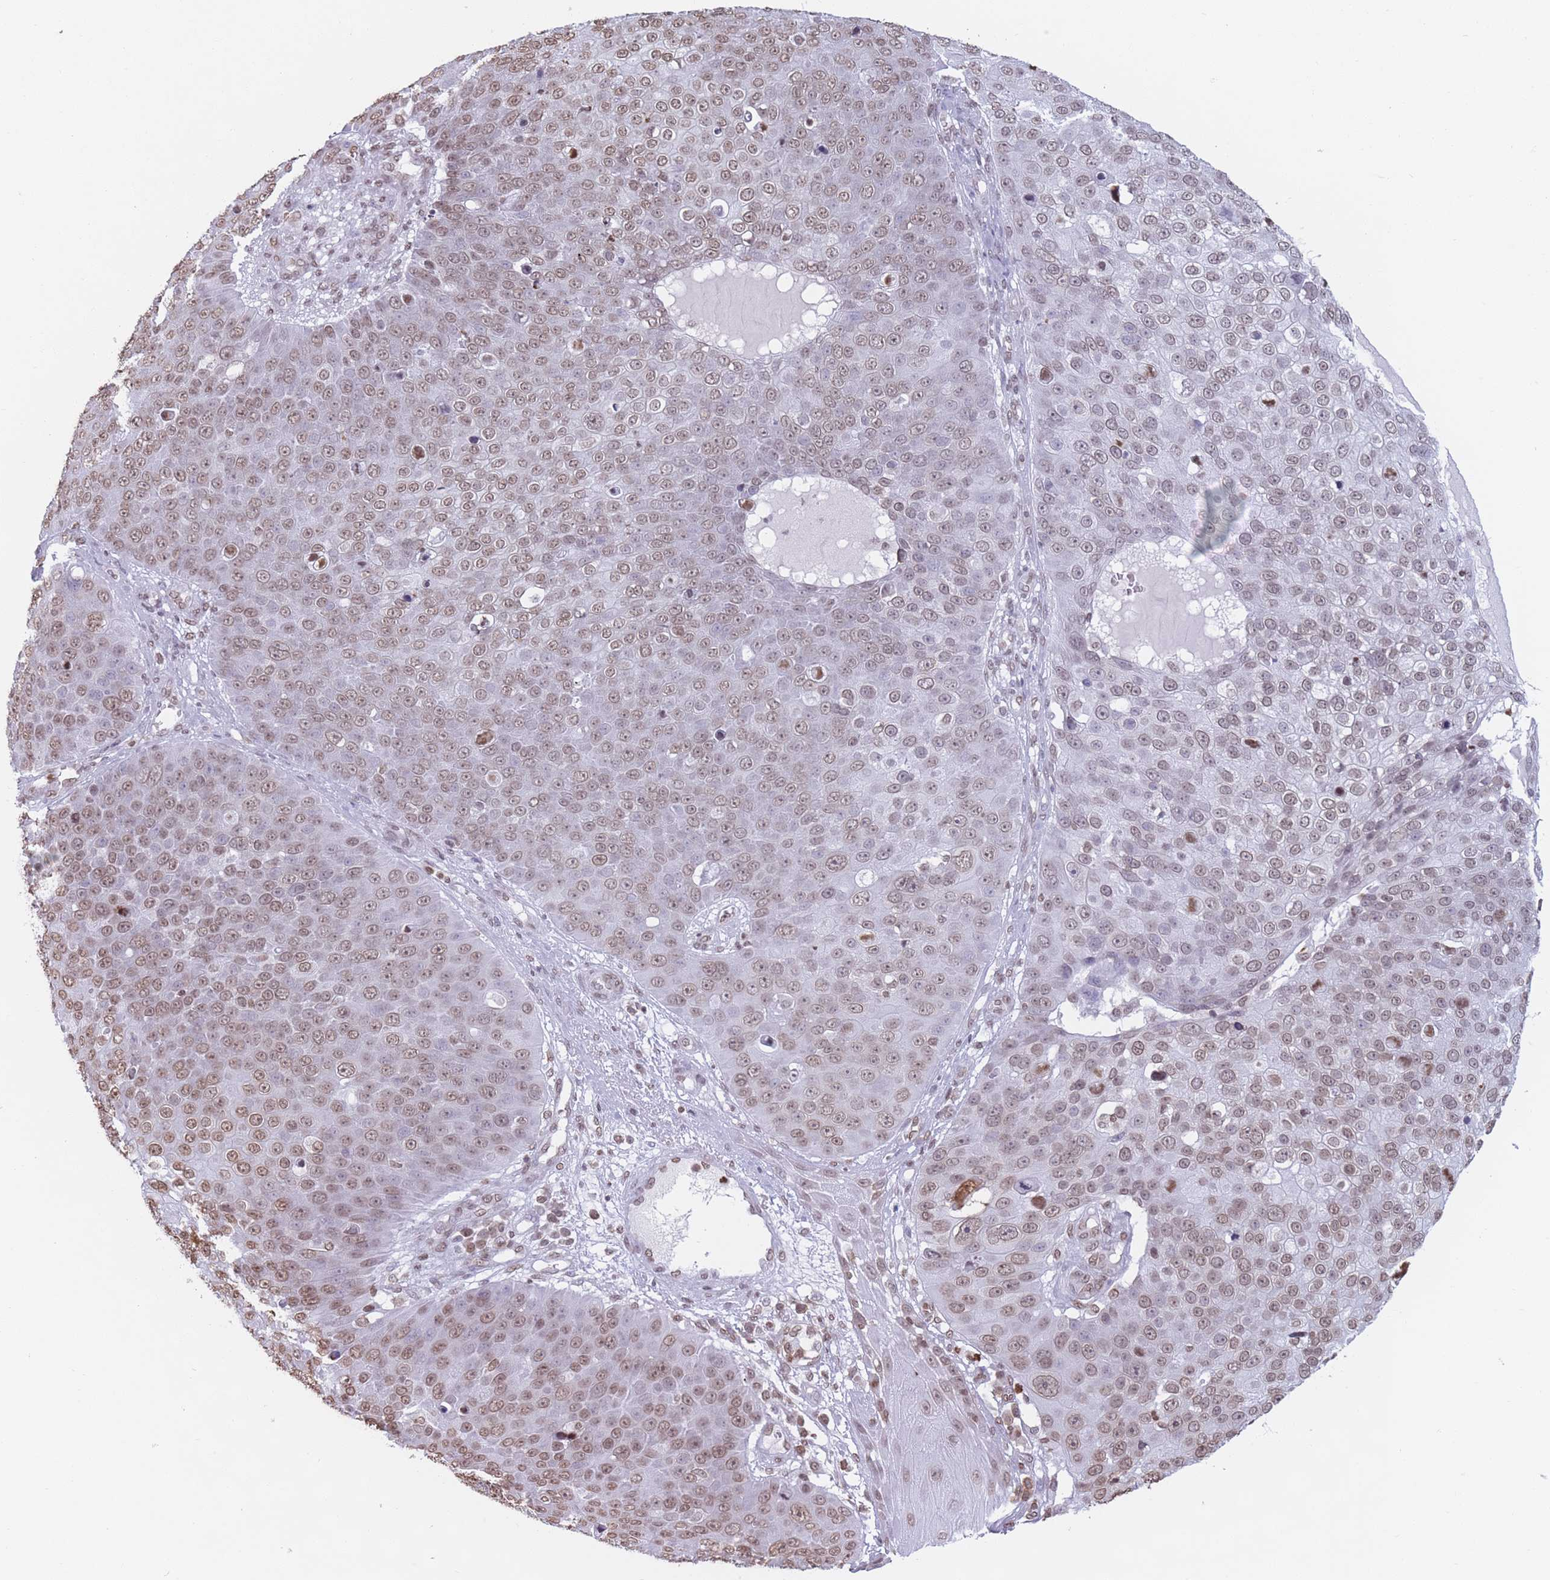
{"staining": {"intensity": "moderate", "quantity": ">75%", "location": "nuclear"}, "tissue": "skin cancer", "cell_type": "Tumor cells", "image_type": "cancer", "snomed": [{"axis": "morphology", "description": "Squamous cell carcinoma, NOS"}, {"axis": "topography", "description": "Skin"}], "caption": "A histopathology image of skin squamous cell carcinoma stained for a protein exhibits moderate nuclear brown staining in tumor cells. (DAB (3,3'-diaminobenzidine) = brown stain, brightfield microscopy at high magnification).", "gene": "RYK", "patient": {"sex": "male", "age": 71}}